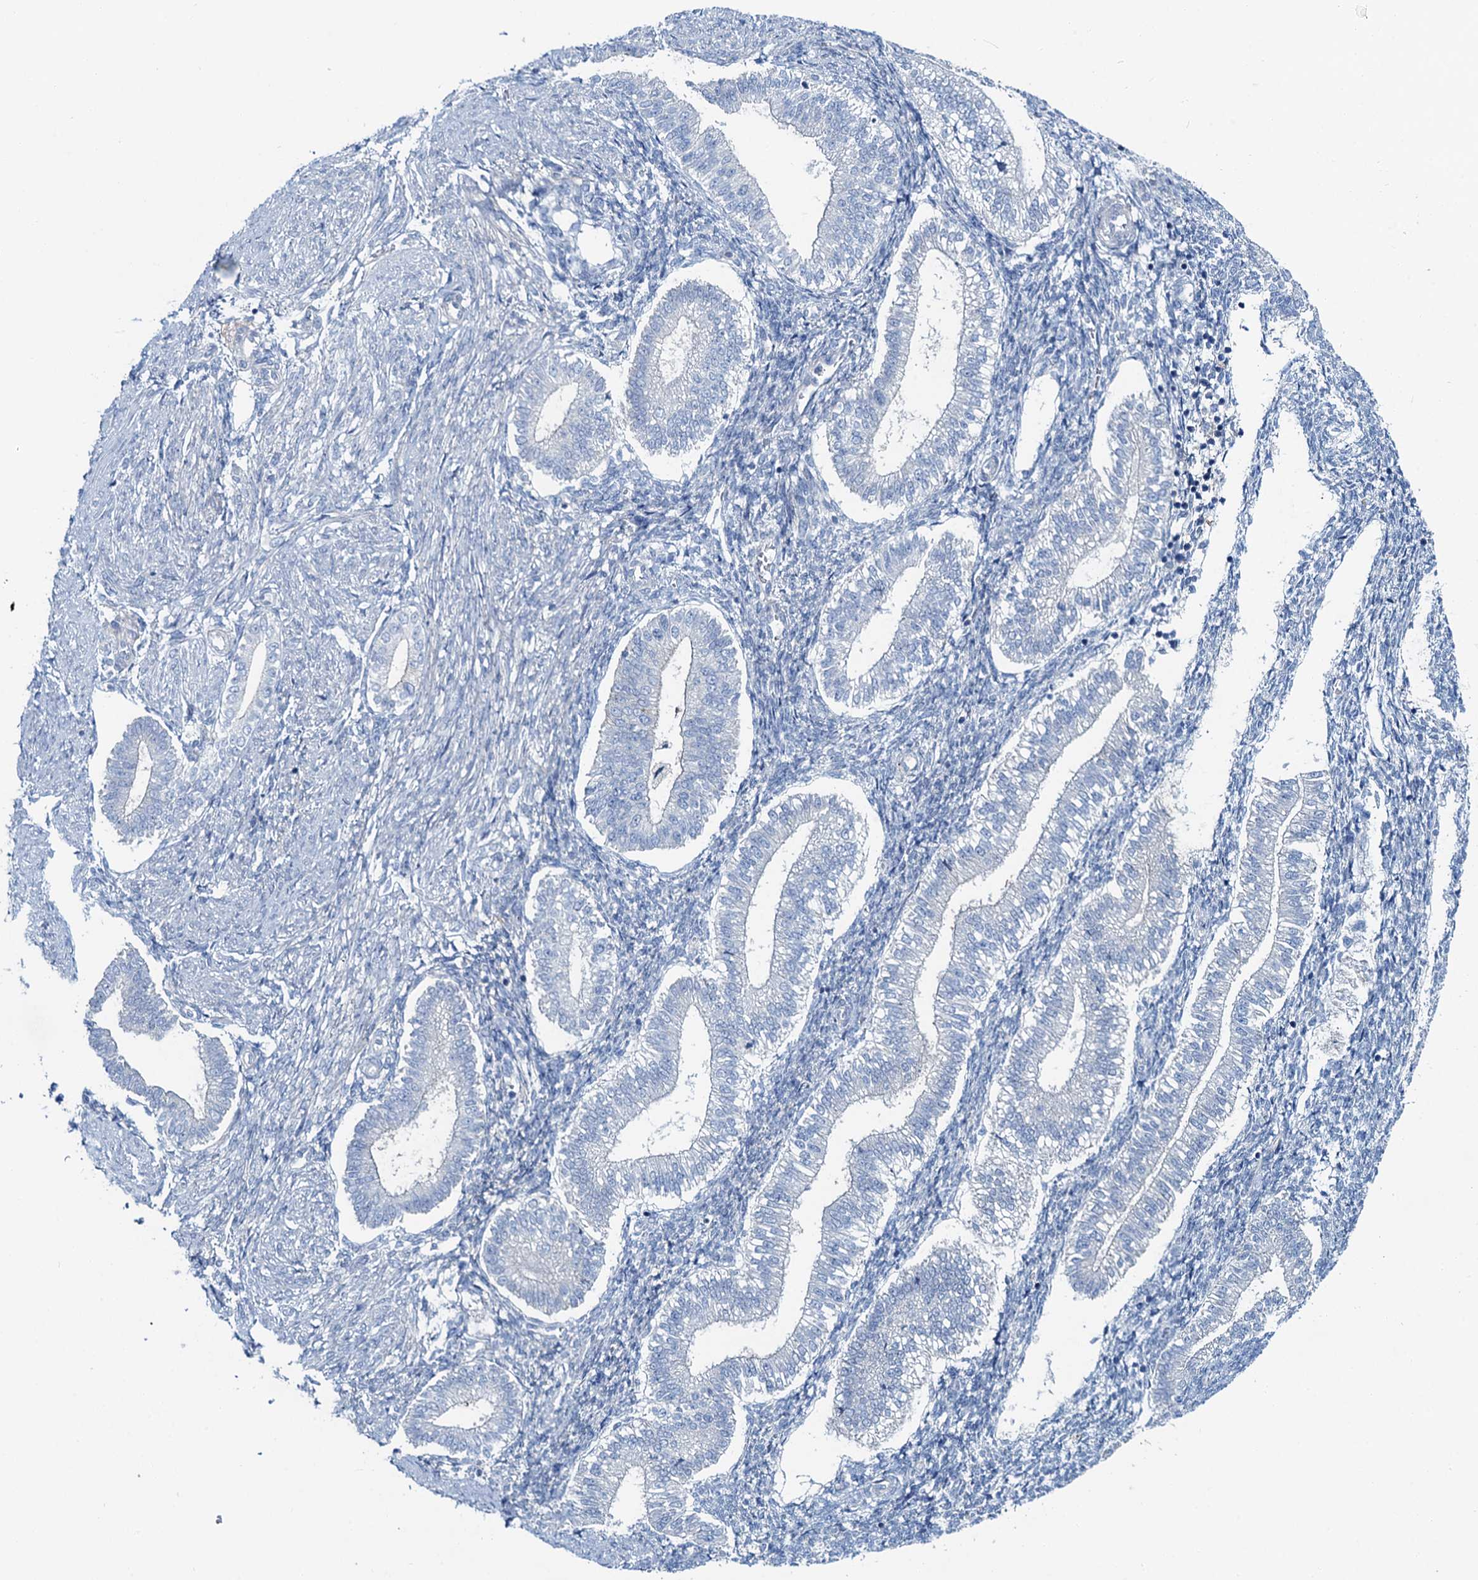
{"staining": {"intensity": "negative", "quantity": "none", "location": "none"}, "tissue": "endometrium", "cell_type": "Cells in endometrial stroma", "image_type": "normal", "snomed": [{"axis": "morphology", "description": "Normal tissue, NOS"}, {"axis": "topography", "description": "Endometrium"}], "caption": "A high-resolution photomicrograph shows immunohistochemistry staining of unremarkable endometrium, which displays no significant staining in cells in endometrial stroma.", "gene": "ASTE1", "patient": {"sex": "female", "age": 24}}